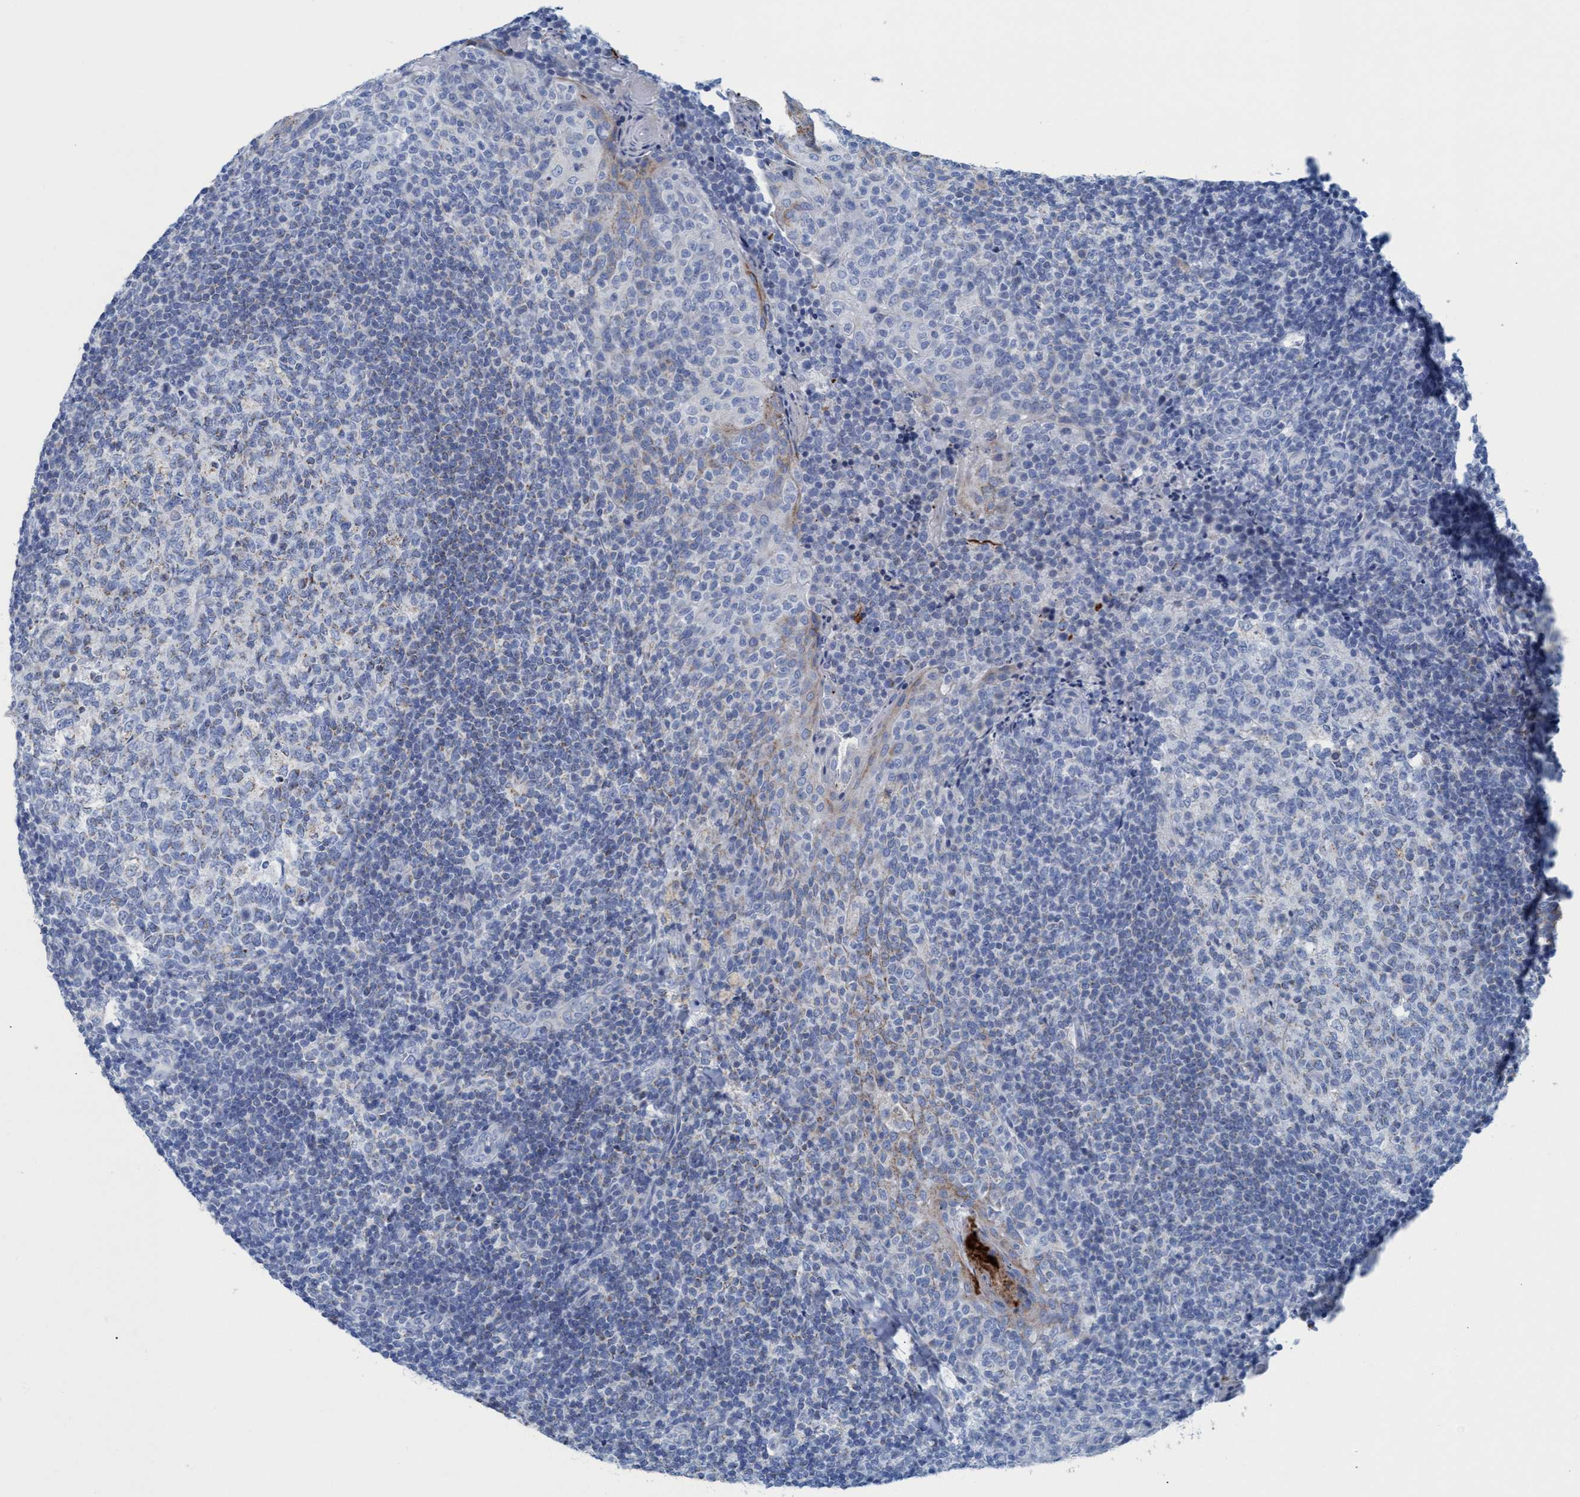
{"staining": {"intensity": "moderate", "quantity": "<25%", "location": "cytoplasmic/membranous"}, "tissue": "tonsil", "cell_type": "Germinal center cells", "image_type": "normal", "snomed": [{"axis": "morphology", "description": "Normal tissue, NOS"}, {"axis": "topography", "description": "Tonsil"}], "caption": "The photomicrograph displays staining of normal tonsil, revealing moderate cytoplasmic/membranous protein positivity (brown color) within germinal center cells.", "gene": "GGA3", "patient": {"sex": "female", "age": 19}}